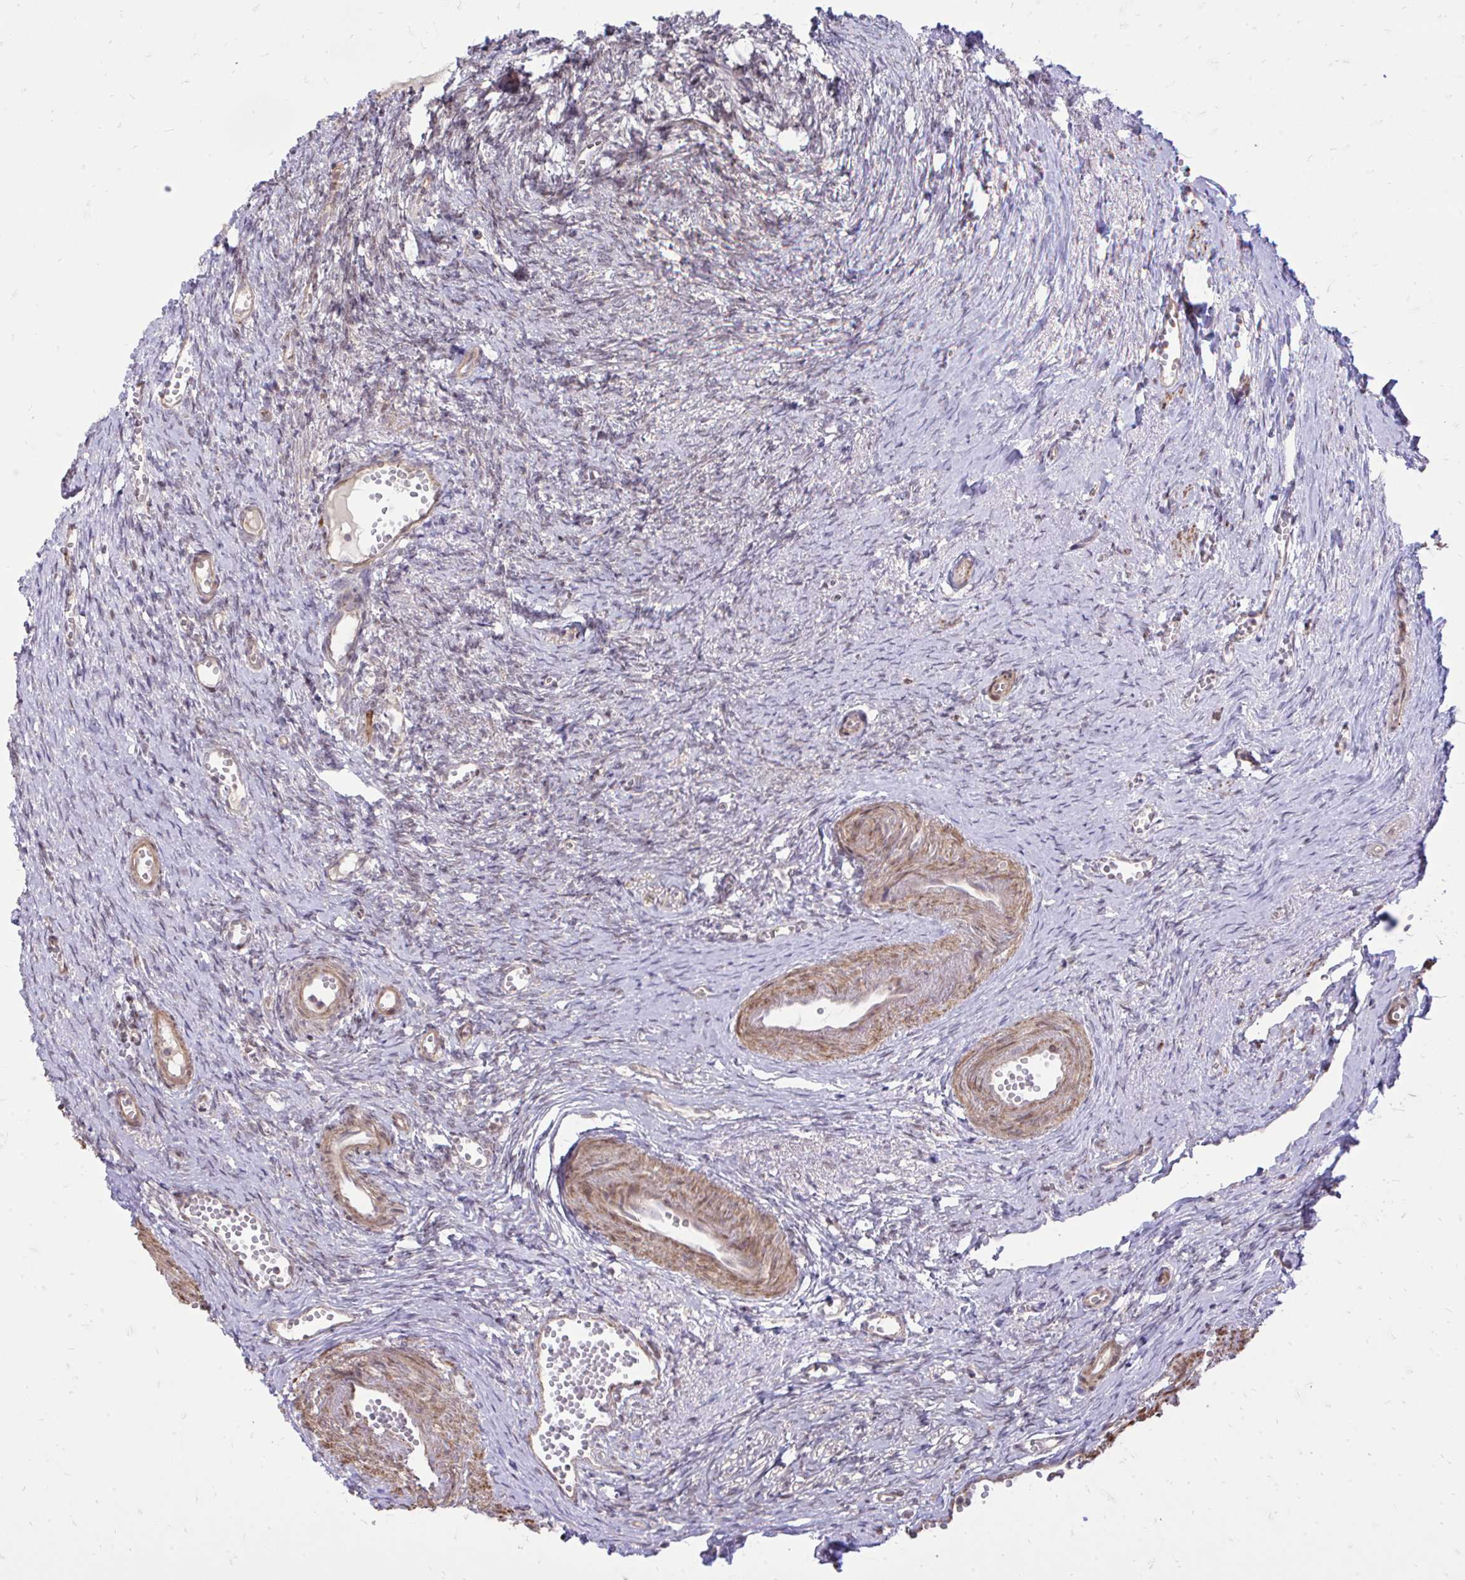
{"staining": {"intensity": "moderate", "quantity": ">75%", "location": "cytoplasmic/membranous"}, "tissue": "ovary", "cell_type": "Follicle cells", "image_type": "normal", "snomed": [{"axis": "morphology", "description": "Normal tissue, NOS"}, {"axis": "topography", "description": "Ovary"}], "caption": "A photomicrograph of human ovary stained for a protein demonstrates moderate cytoplasmic/membranous brown staining in follicle cells. The staining was performed using DAB, with brown indicating positive protein expression. Nuclei are stained blue with hematoxylin.", "gene": "SLC7A5", "patient": {"sex": "female", "age": 41}}